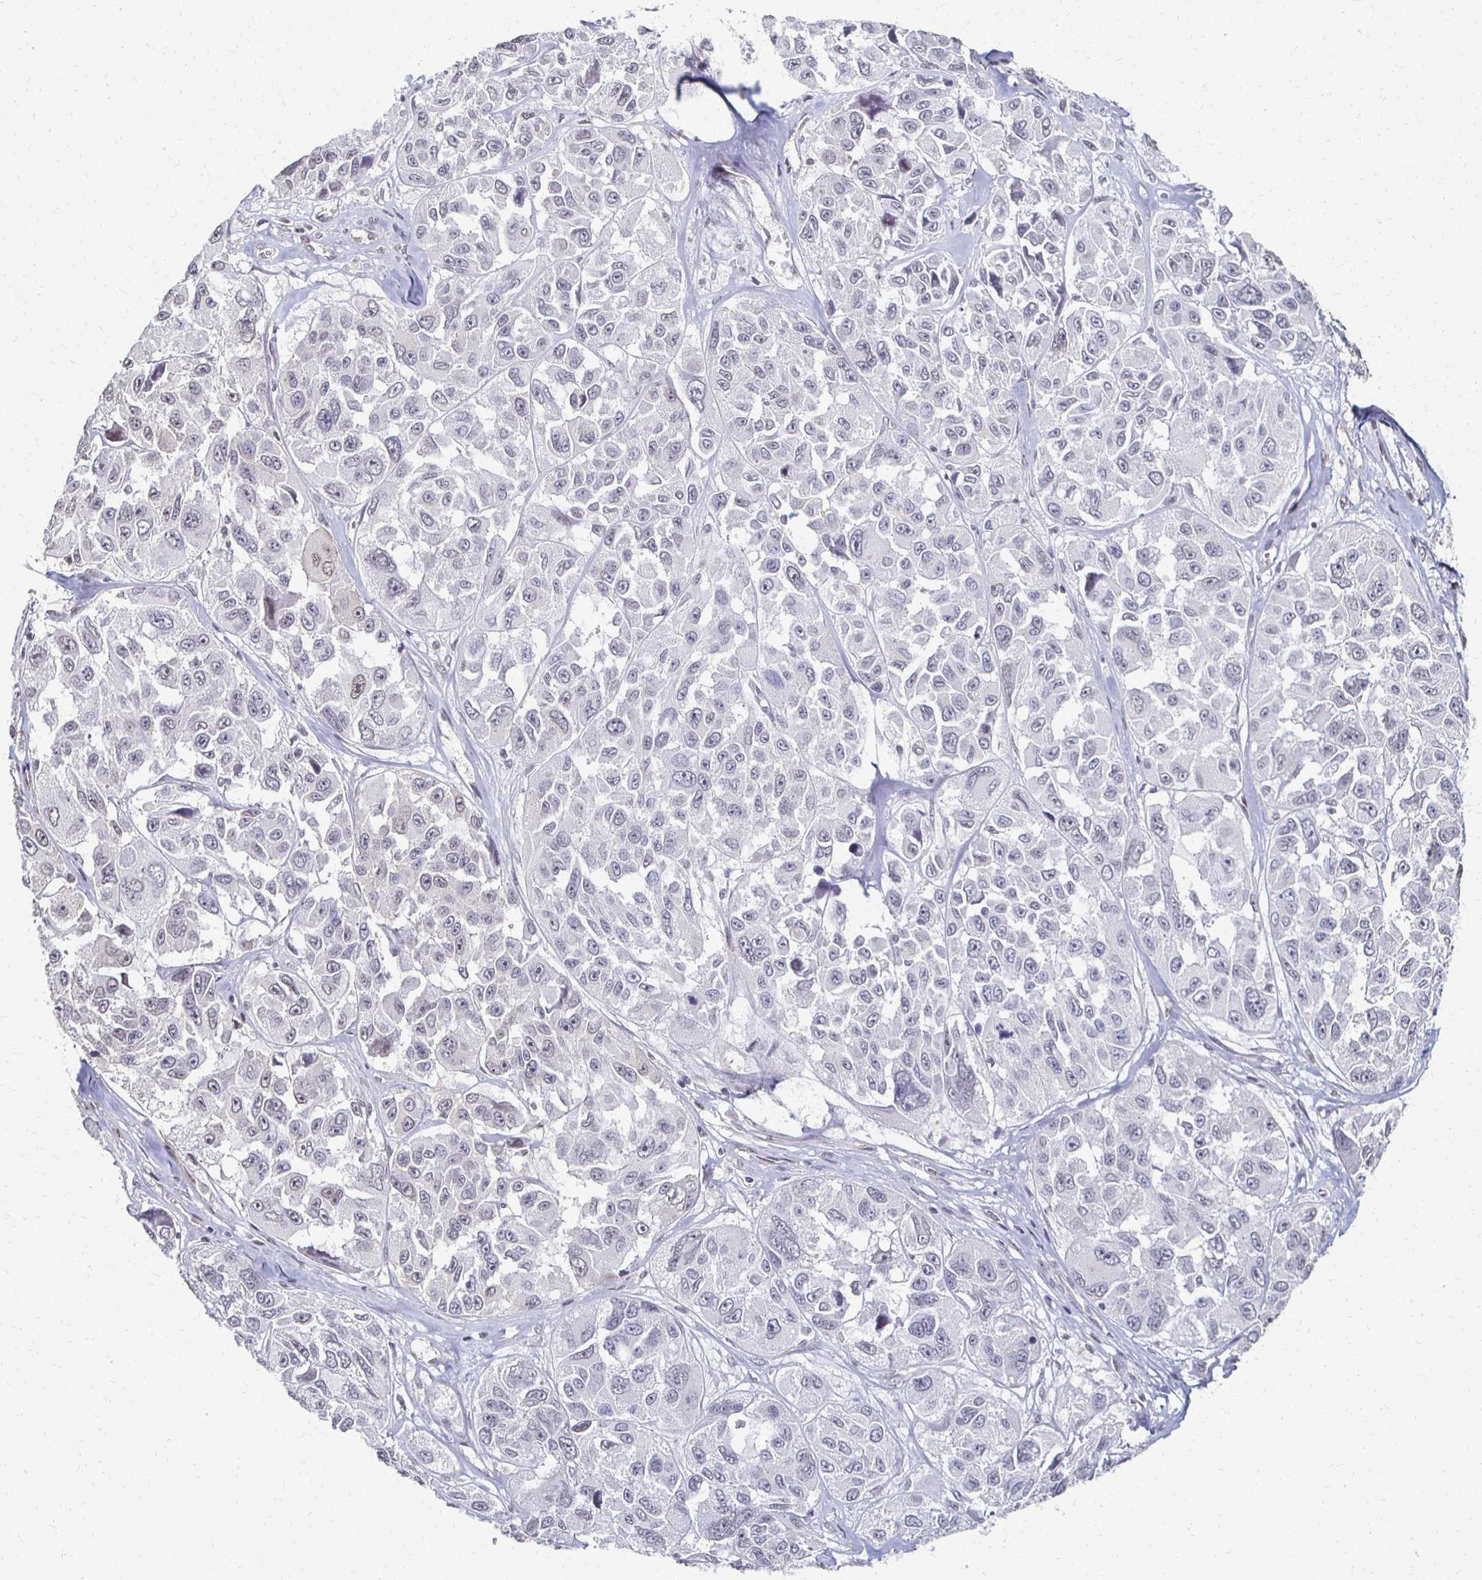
{"staining": {"intensity": "negative", "quantity": "none", "location": "none"}, "tissue": "melanoma", "cell_type": "Tumor cells", "image_type": "cancer", "snomed": [{"axis": "morphology", "description": "Malignant melanoma, NOS"}, {"axis": "topography", "description": "Skin"}], "caption": "Tumor cells show no significant staining in melanoma.", "gene": "DAB1", "patient": {"sex": "female", "age": 66}}